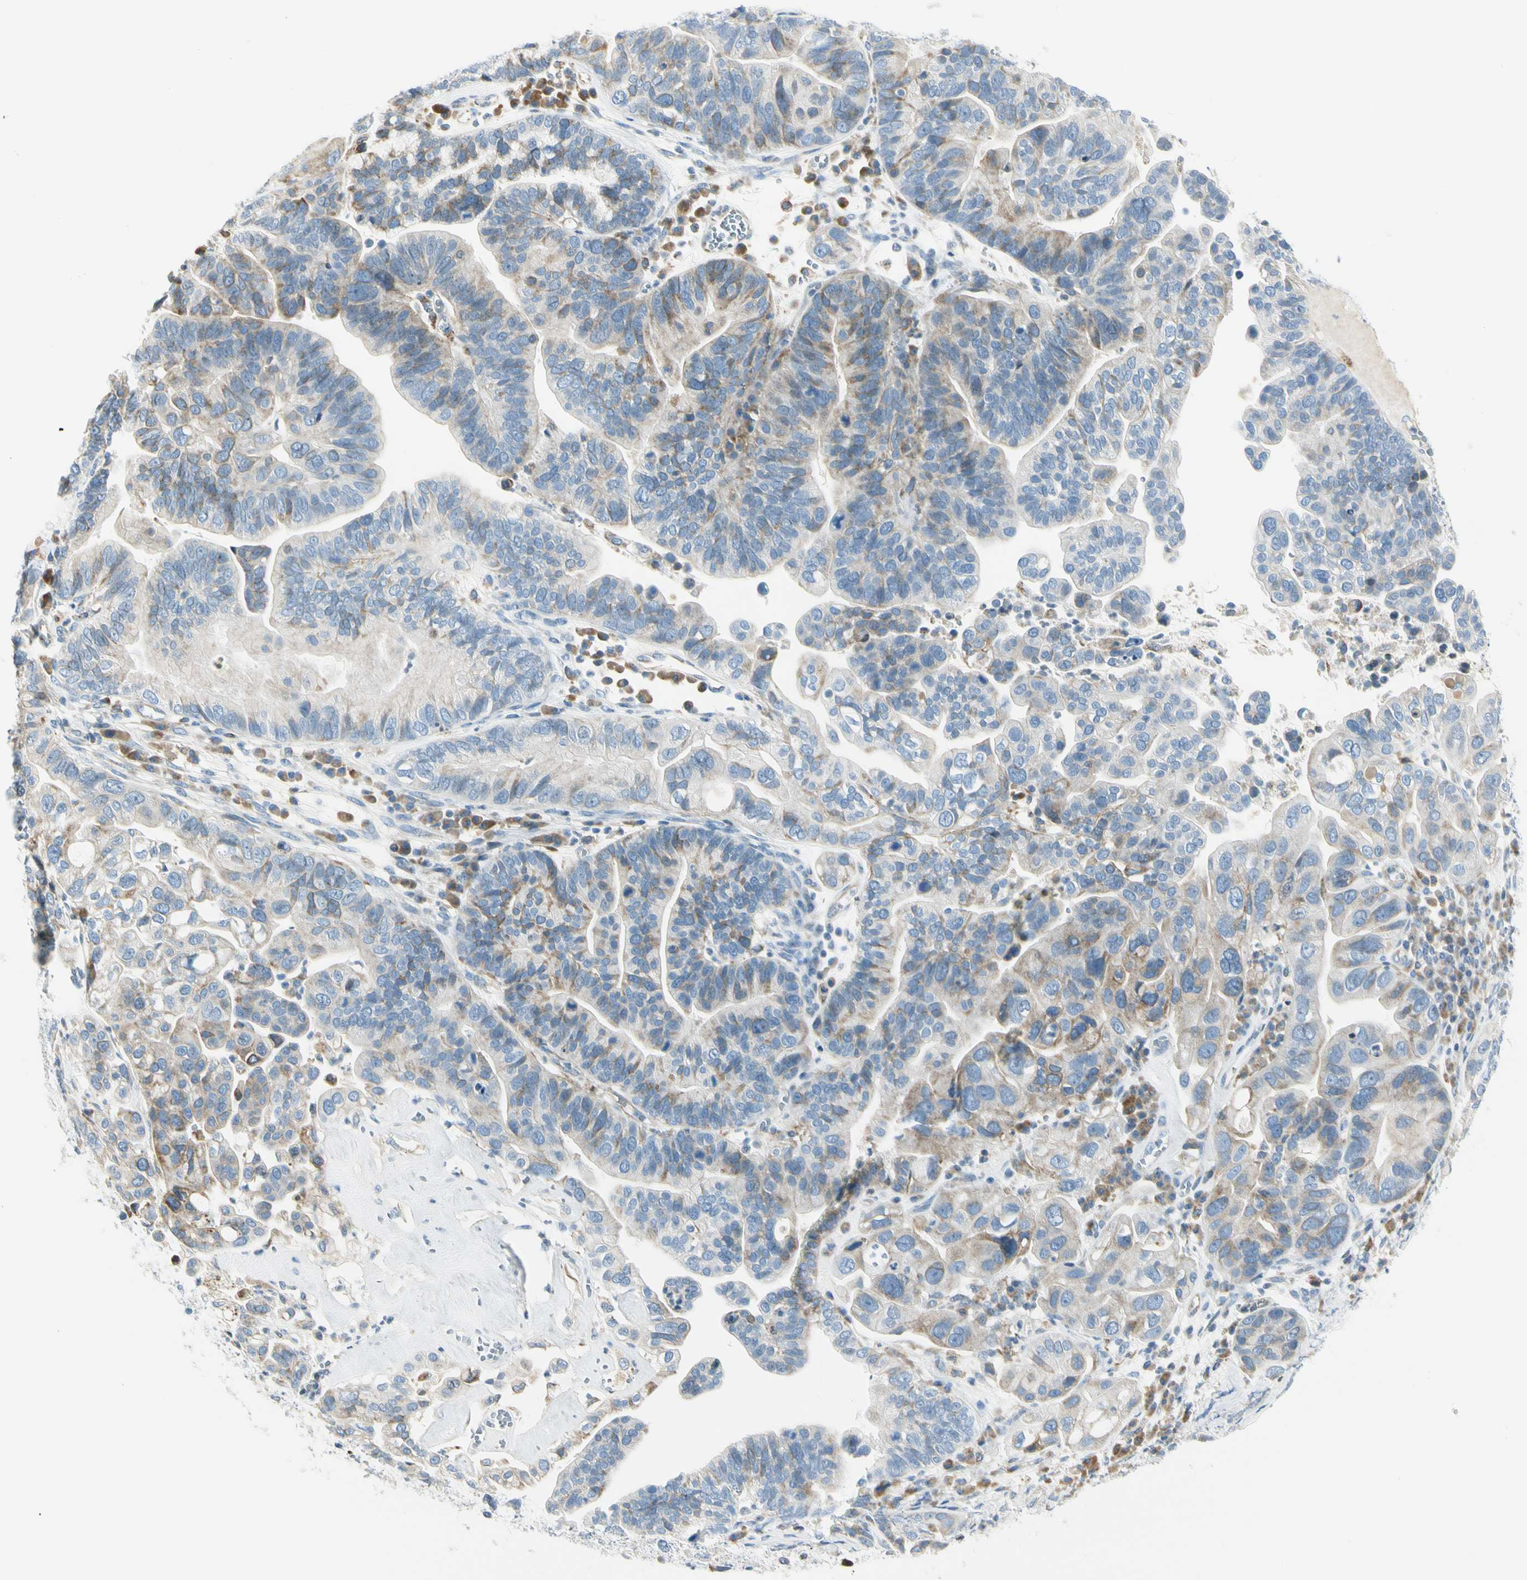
{"staining": {"intensity": "negative", "quantity": "none", "location": "none"}, "tissue": "ovarian cancer", "cell_type": "Tumor cells", "image_type": "cancer", "snomed": [{"axis": "morphology", "description": "Cystadenocarcinoma, serous, NOS"}, {"axis": "topography", "description": "Ovary"}], "caption": "Tumor cells are negative for protein expression in human ovarian cancer. (IHC, brightfield microscopy, high magnification).", "gene": "TNFSF11", "patient": {"sex": "female", "age": 56}}